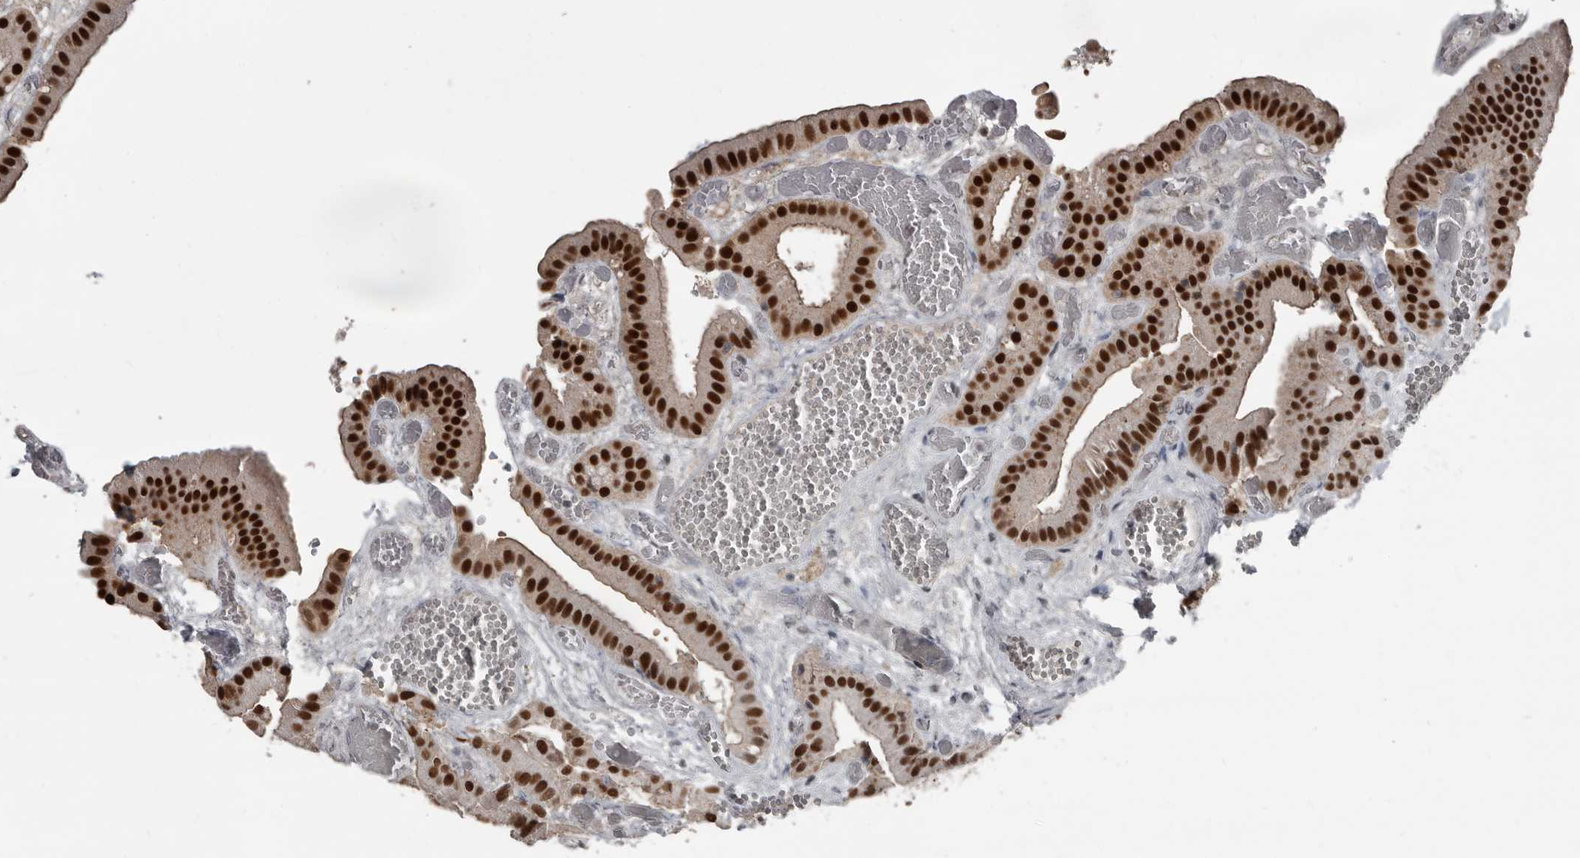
{"staining": {"intensity": "strong", "quantity": ">75%", "location": "nuclear"}, "tissue": "gallbladder", "cell_type": "Glandular cells", "image_type": "normal", "snomed": [{"axis": "morphology", "description": "Normal tissue, NOS"}, {"axis": "topography", "description": "Gallbladder"}], "caption": "Gallbladder stained with a brown dye shows strong nuclear positive positivity in approximately >75% of glandular cells.", "gene": "CHD1L", "patient": {"sex": "female", "age": 64}}